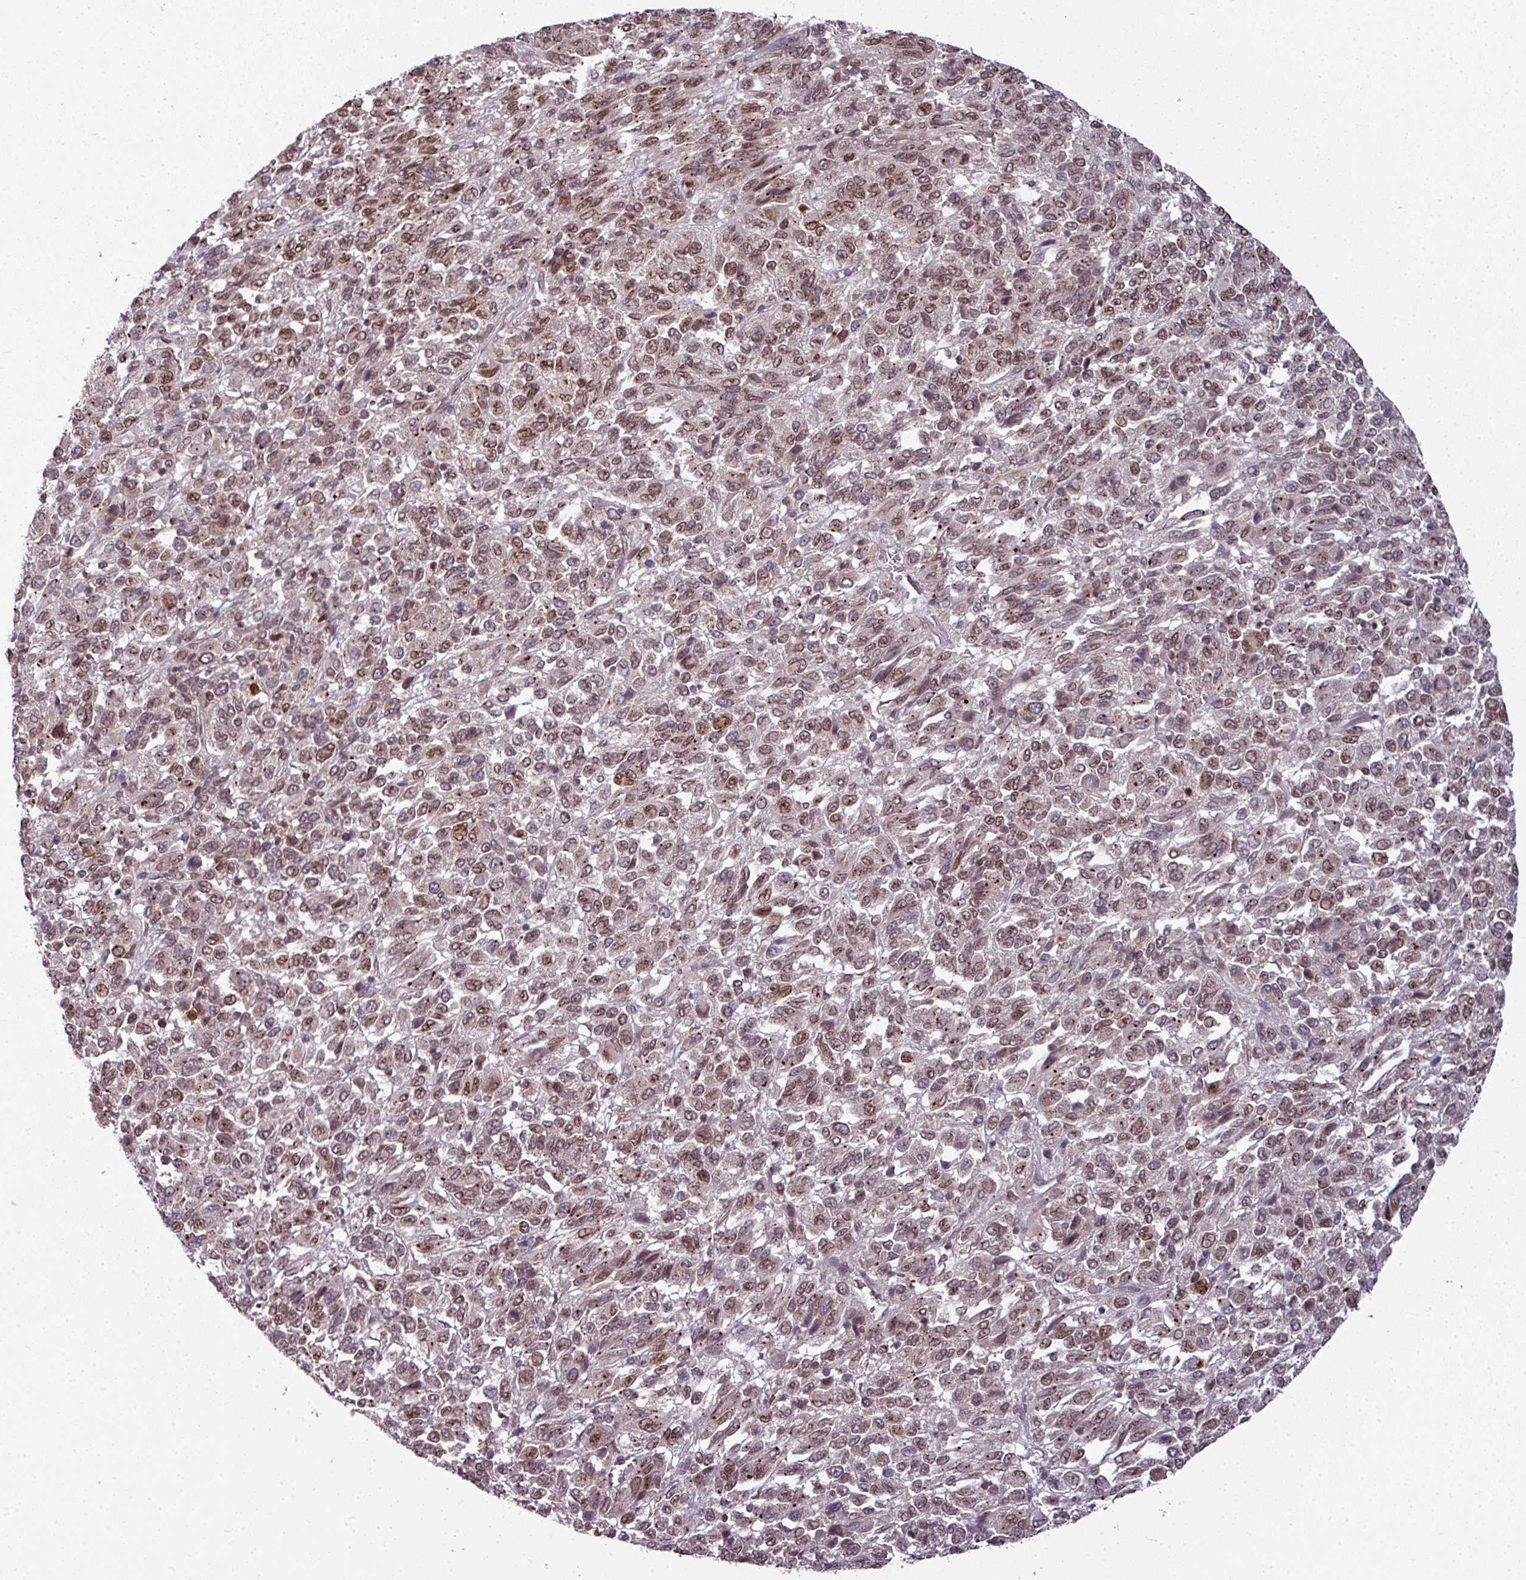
{"staining": {"intensity": "moderate", "quantity": ">75%", "location": "cytoplasmic/membranous,nuclear"}, "tissue": "melanoma", "cell_type": "Tumor cells", "image_type": "cancer", "snomed": [{"axis": "morphology", "description": "Malignant melanoma, Metastatic site"}, {"axis": "topography", "description": "Lung"}], "caption": "Human malignant melanoma (metastatic site) stained with a brown dye shows moderate cytoplasmic/membranous and nuclear positive staining in approximately >75% of tumor cells.", "gene": "RANGAP1", "patient": {"sex": "male", "age": 64}}